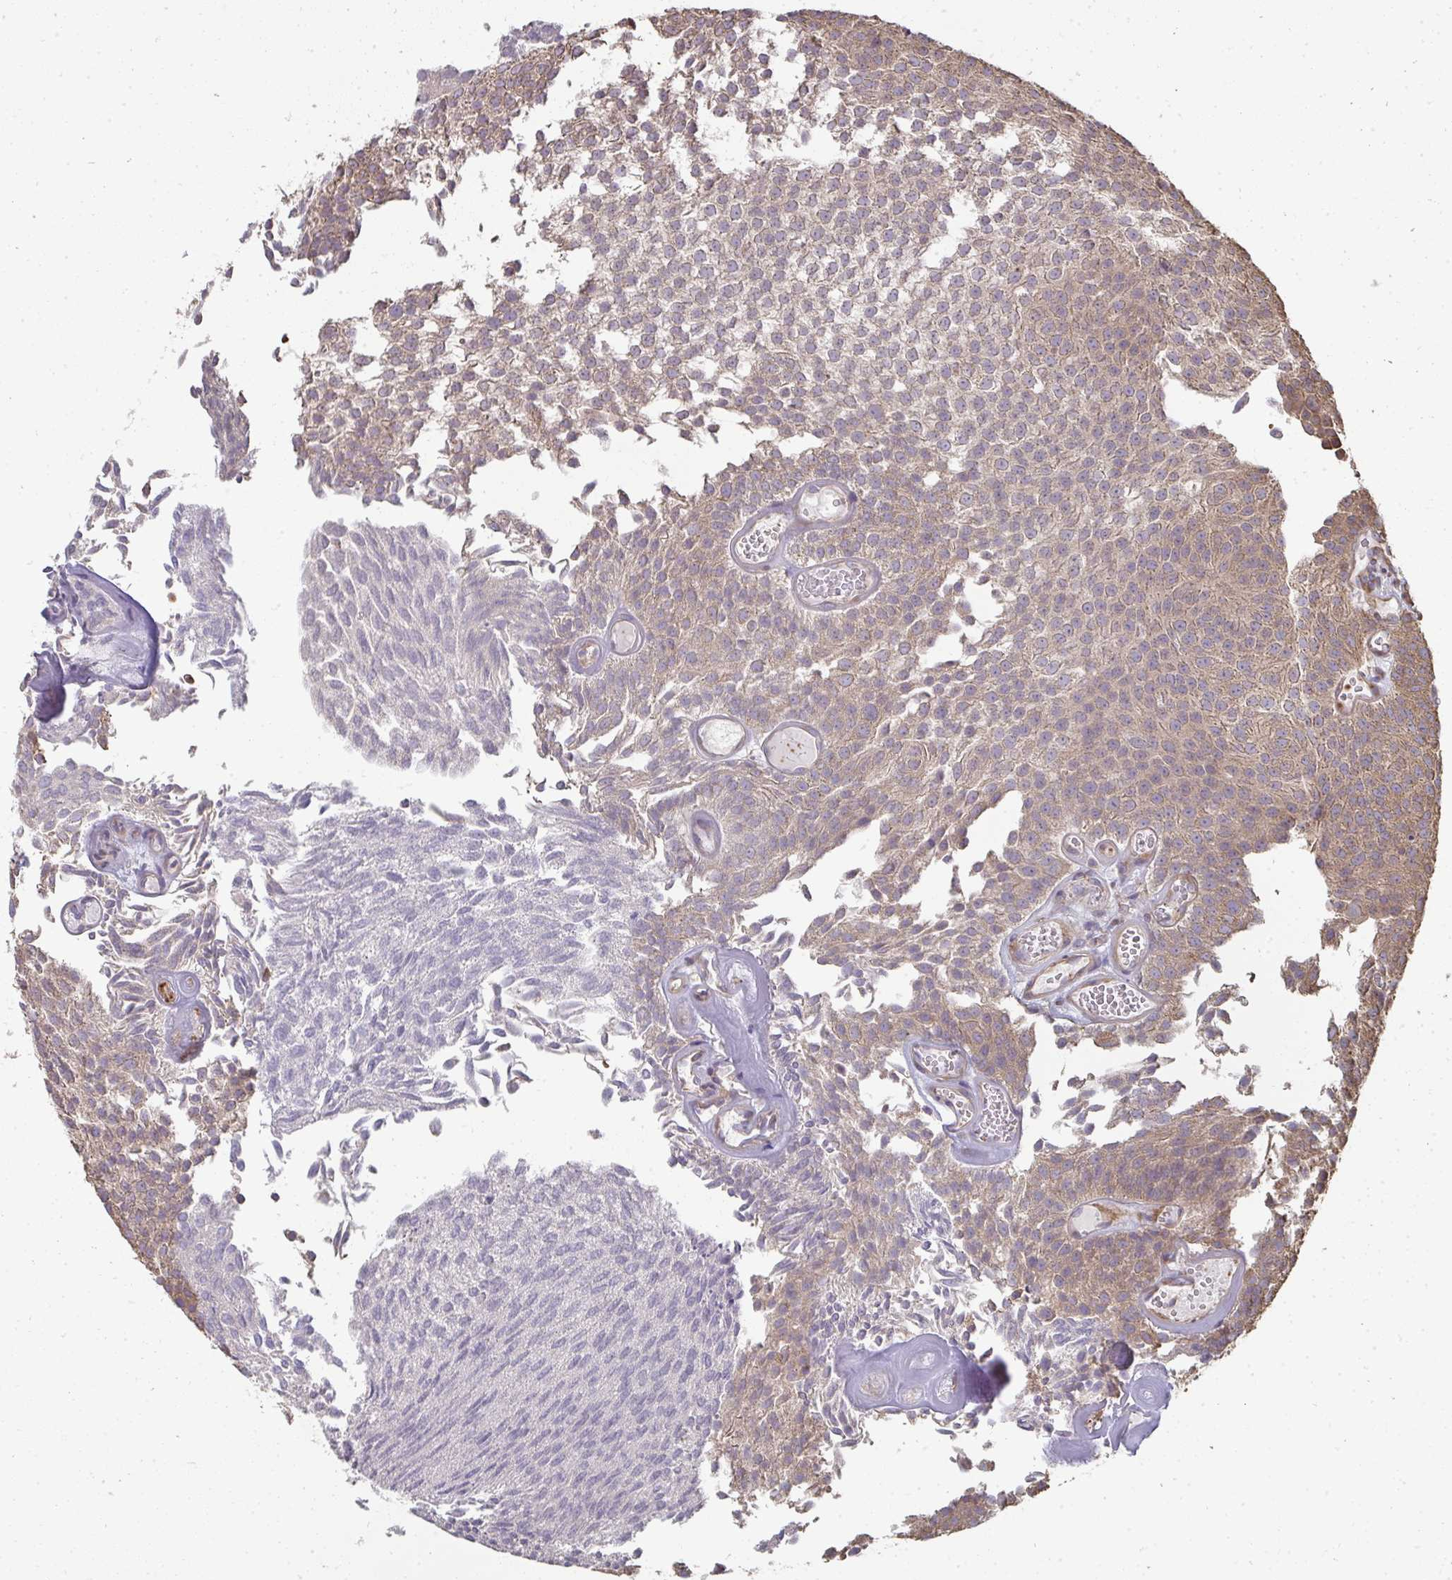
{"staining": {"intensity": "moderate", "quantity": "25%-75%", "location": "cytoplasmic/membranous"}, "tissue": "urothelial cancer", "cell_type": "Tumor cells", "image_type": "cancer", "snomed": [{"axis": "morphology", "description": "Urothelial carcinoma, Low grade"}, {"axis": "topography", "description": "Urinary bladder"}], "caption": "Brown immunohistochemical staining in urothelial cancer demonstrates moderate cytoplasmic/membranous expression in about 25%-75% of tumor cells.", "gene": "ZFYVE28", "patient": {"sex": "male", "age": 82}}